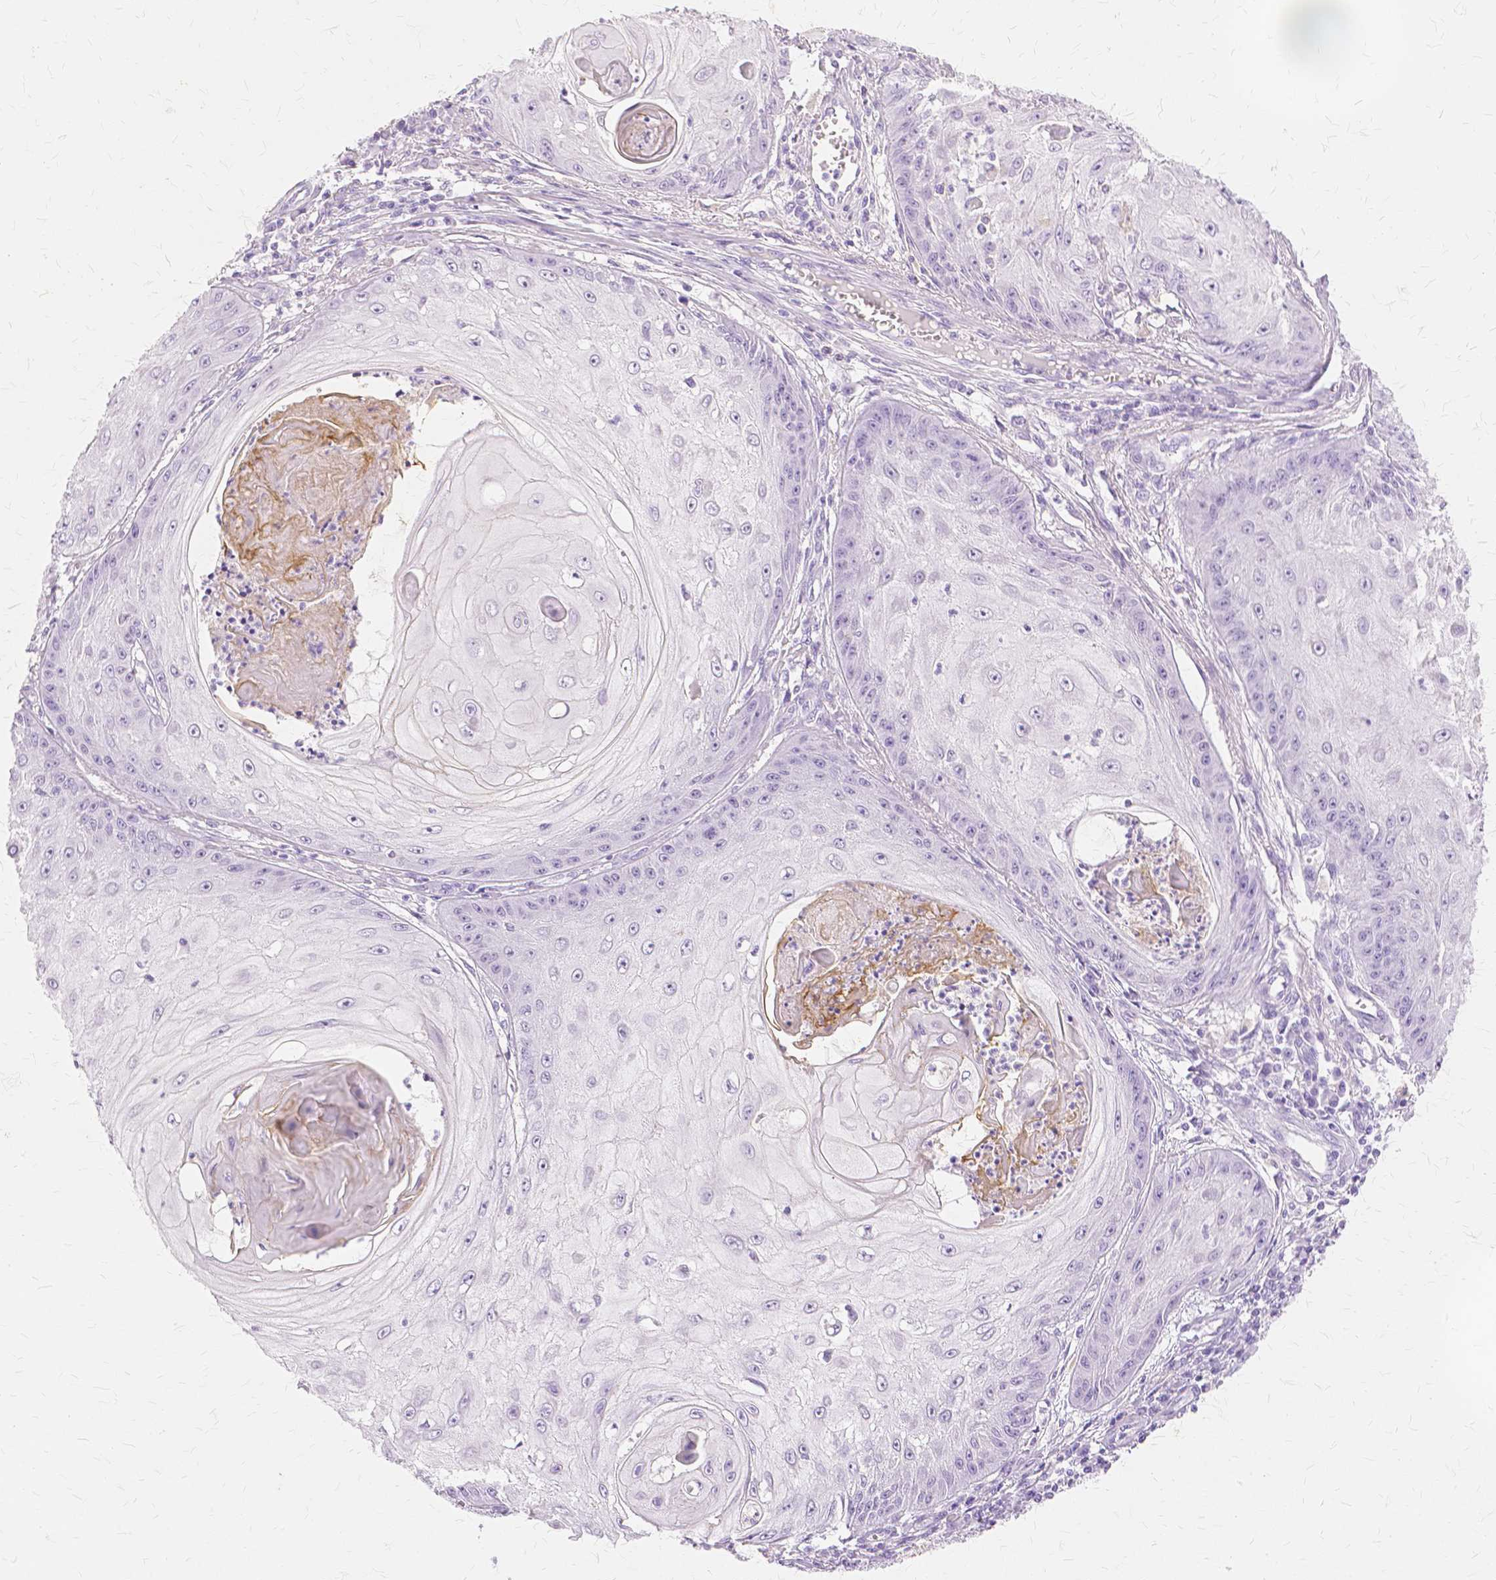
{"staining": {"intensity": "negative", "quantity": "none", "location": "none"}, "tissue": "skin cancer", "cell_type": "Tumor cells", "image_type": "cancer", "snomed": [{"axis": "morphology", "description": "Squamous cell carcinoma, NOS"}, {"axis": "topography", "description": "Skin"}], "caption": "Tumor cells show no significant positivity in skin squamous cell carcinoma. (DAB immunohistochemistry (IHC), high magnification).", "gene": "TGM1", "patient": {"sex": "male", "age": 70}}